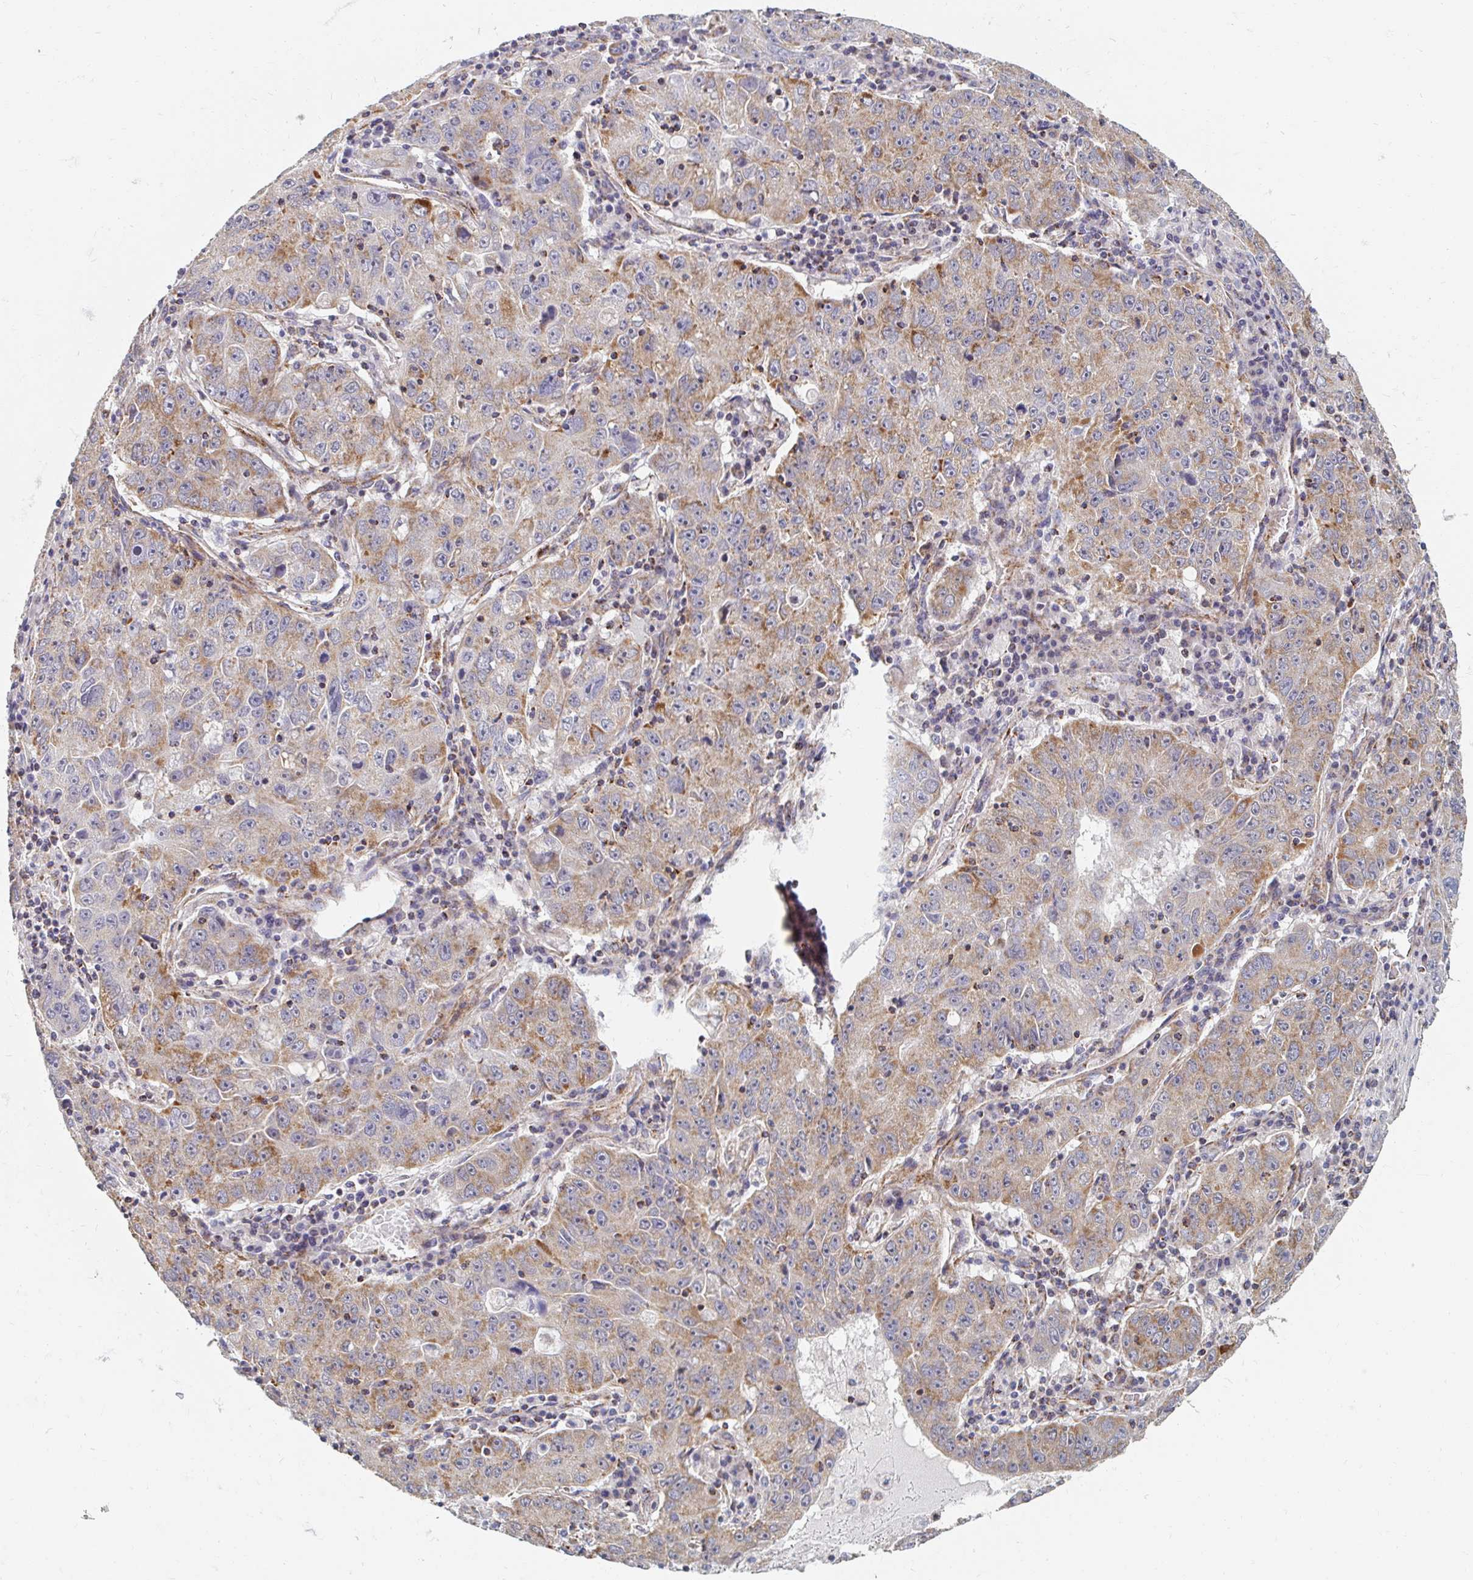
{"staining": {"intensity": "moderate", "quantity": "25%-75%", "location": "cytoplasmic/membranous"}, "tissue": "lung cancer", "cell_type": "Tumor cells", "image_type": "cancer", "snomed": [{"axis": "morphology", "description": "Normal morphology"}, {"axis": "morphology", "description": "Adenocarcinoma, NOS"}, {"axis": "topography", "description": "Lymph node"}, {"axis": "topography", "description": "Lung"}], "caption": "Tumor cells demonstrate moderate cytoplasmic/membranous staining in about 25%-75% of cells in lung cancer (adenocarcinoma). (brown staining indicates protein expression, while blue staining denotes nuclei).", "gene": "MAVS", "patient": {"sex": "female", "age": 57}}